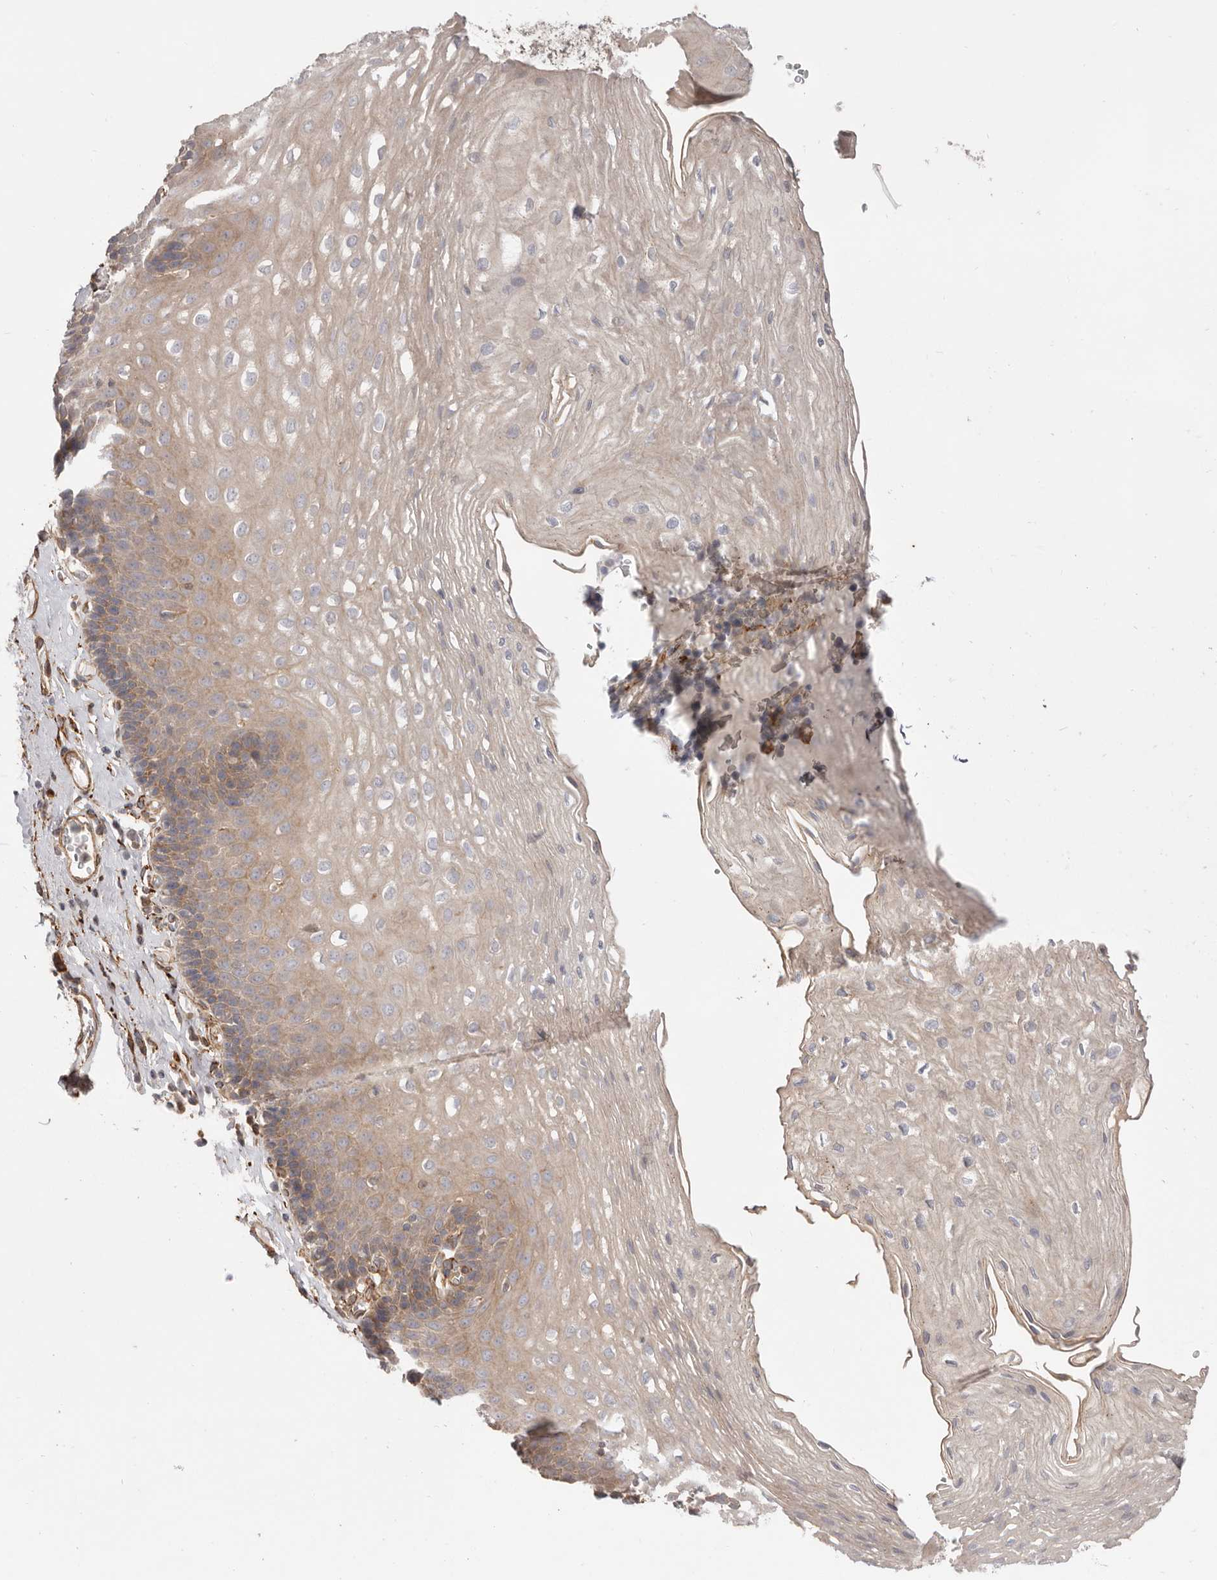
{"staining": {"intensity": "weak", "quantity": ">75%", "location": "cytoplasmic/membranous"}, "tissue": "esophagus", "cell_type": "Squamous epithelial cells", "image_type": "normal", "snomed": [{"axis": "morphology", "description": "Normal tissue, NOS"}, {"axis": "topography", "description": "Esophagus"}], "caption": "A histopathology image showing weak cytoplasmic/membranous positivity in approximately >75% of squamous epithelial cells in unremarkable esophagus, as visualized by brown immunohistochemical staining.", "gene": "WDTC1", "patient": {"sex": "female", "age": 66}}